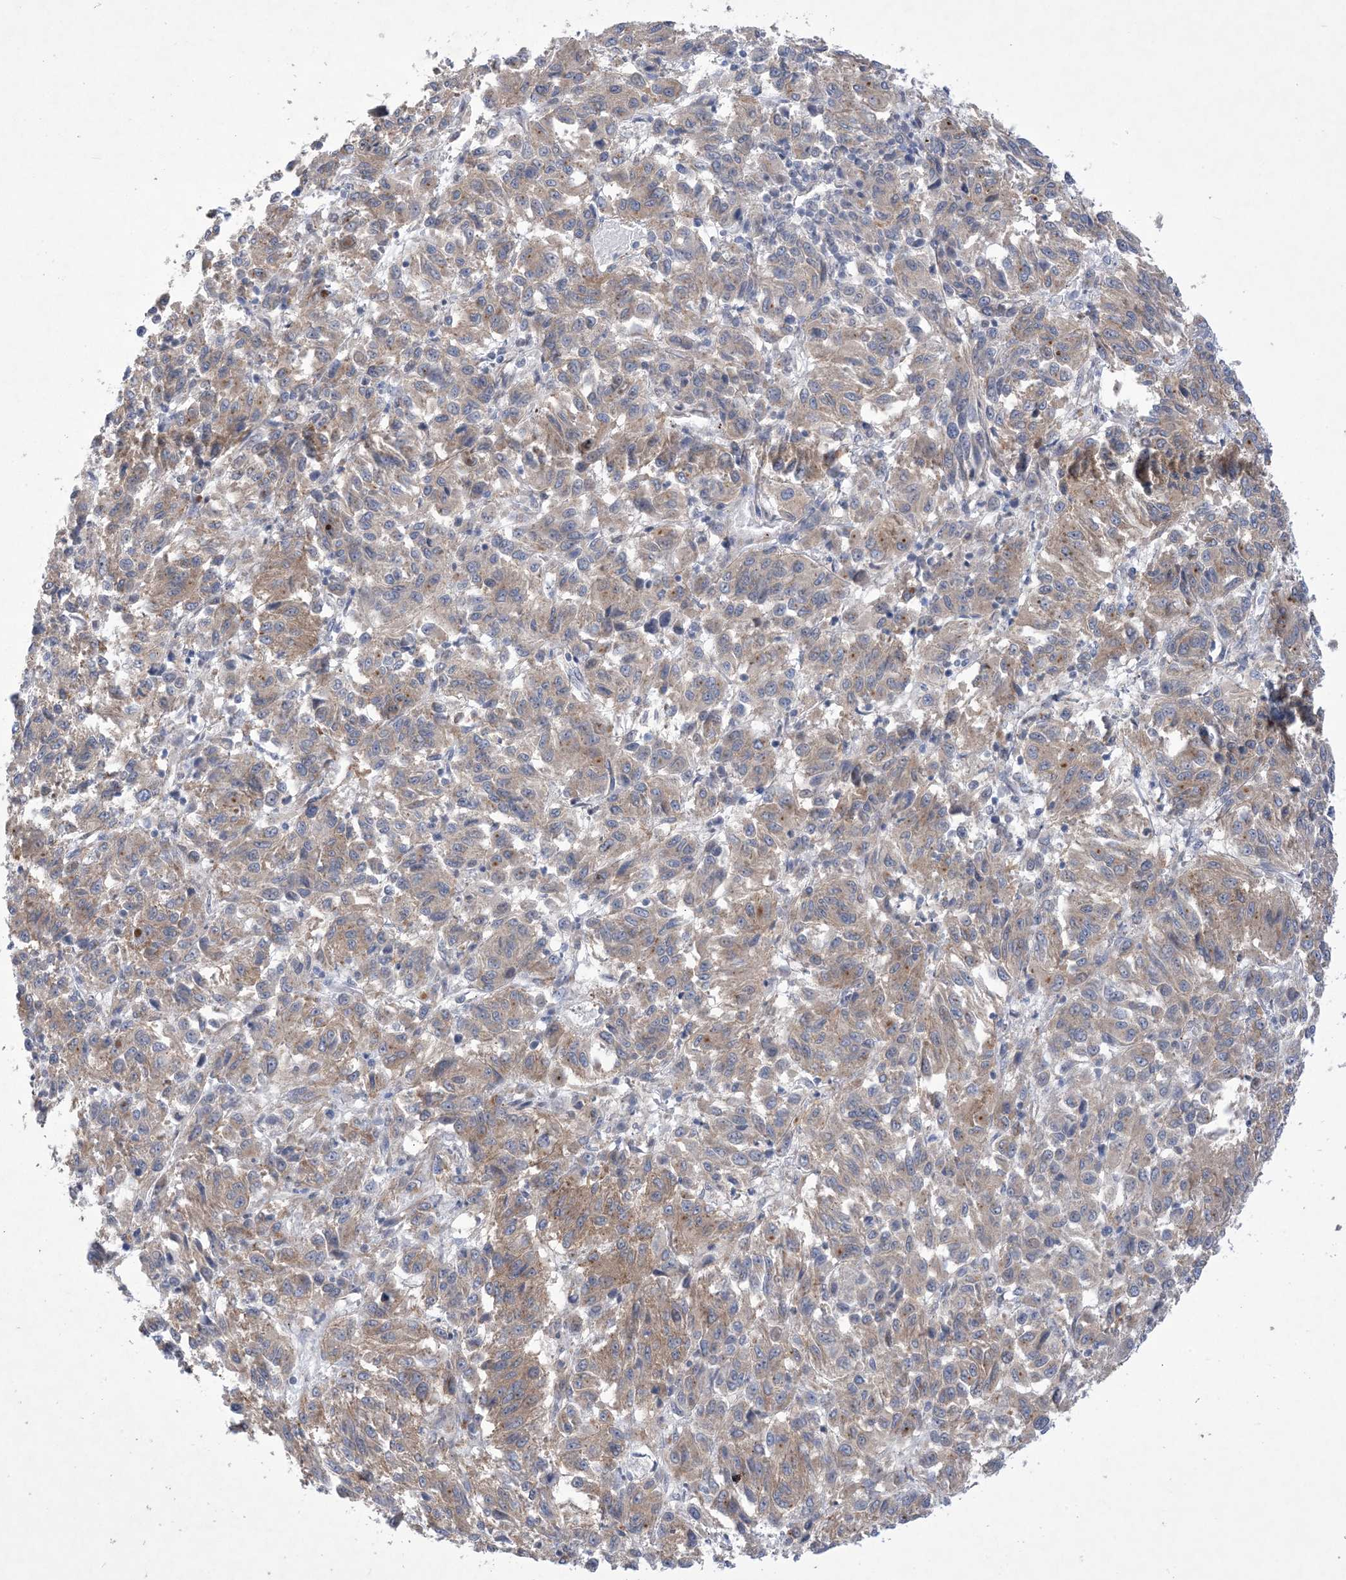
{"staining": {"intensity": "weak", "quantity": ">75%", "location": "cytoplasmic/membranous"}, "tissue": "melanoma", "cell_type": "Tumor cells", "image_type": "cancer", "snomed": [{"axis": "morphology", "description": "Malignant melanoma, Metastatic site"}, {"axis": "topography", "description": "Lung"}], "caption": "A brown stain labels weak cytoplasmic/membranous staining of a protein in malignant melanoma (metastatic site) tumor cells. The staining was performed using DAB (3,3'-diaminobenzidine) to visualize the protein expression in brown, while the nuclei were stained in blue with hematoxylin (Magnification: 20x).", "gene": "EHBP1", "patient": {"sex": "male", "age": 64}}